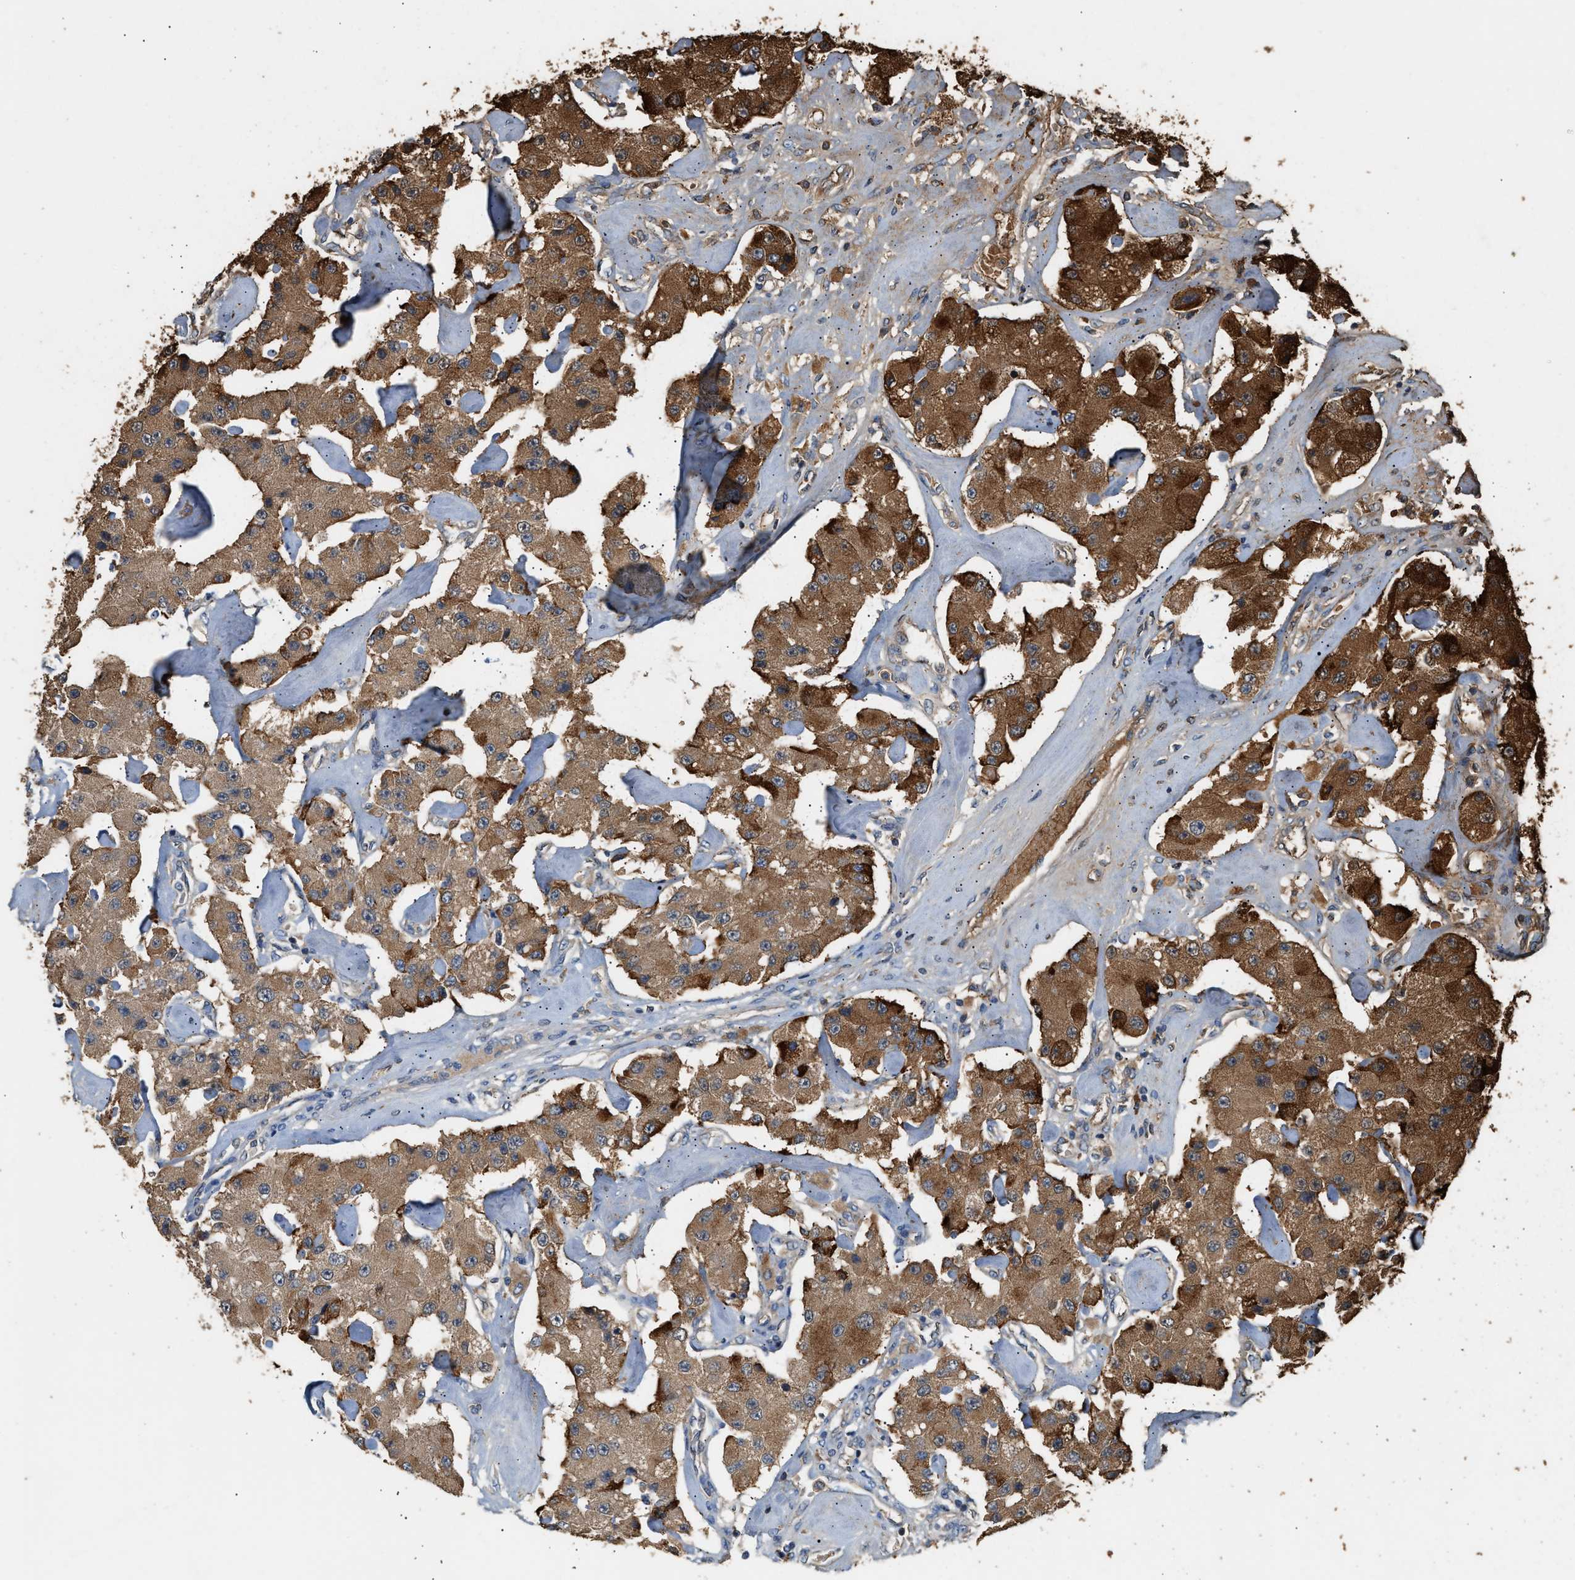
{"staining": {"intensity": "moderate", "quantity": ">75%", "location": "cytoplasmic/membranous"}, "tissue": "carcinoid", "cell_type": "Tumor cells", "image_type": "cancer", "snomed": [{"axis": "morphology", "description": "Carcinoid, malignant, NOS"}, {"axis": "topography", "description": "Pancreas"}], "caption": "IHC histopathology image of neoplastic tissue: carcinoid stained using IHC displays medium levels of moderate protein expression localized specifically in the cytoplasmic/membranous of tumor cells, appearing as a cytoplasmic/membranous brown color.", "gene": "TMEM268", "patient": {"sex": "male", "age": 41}}